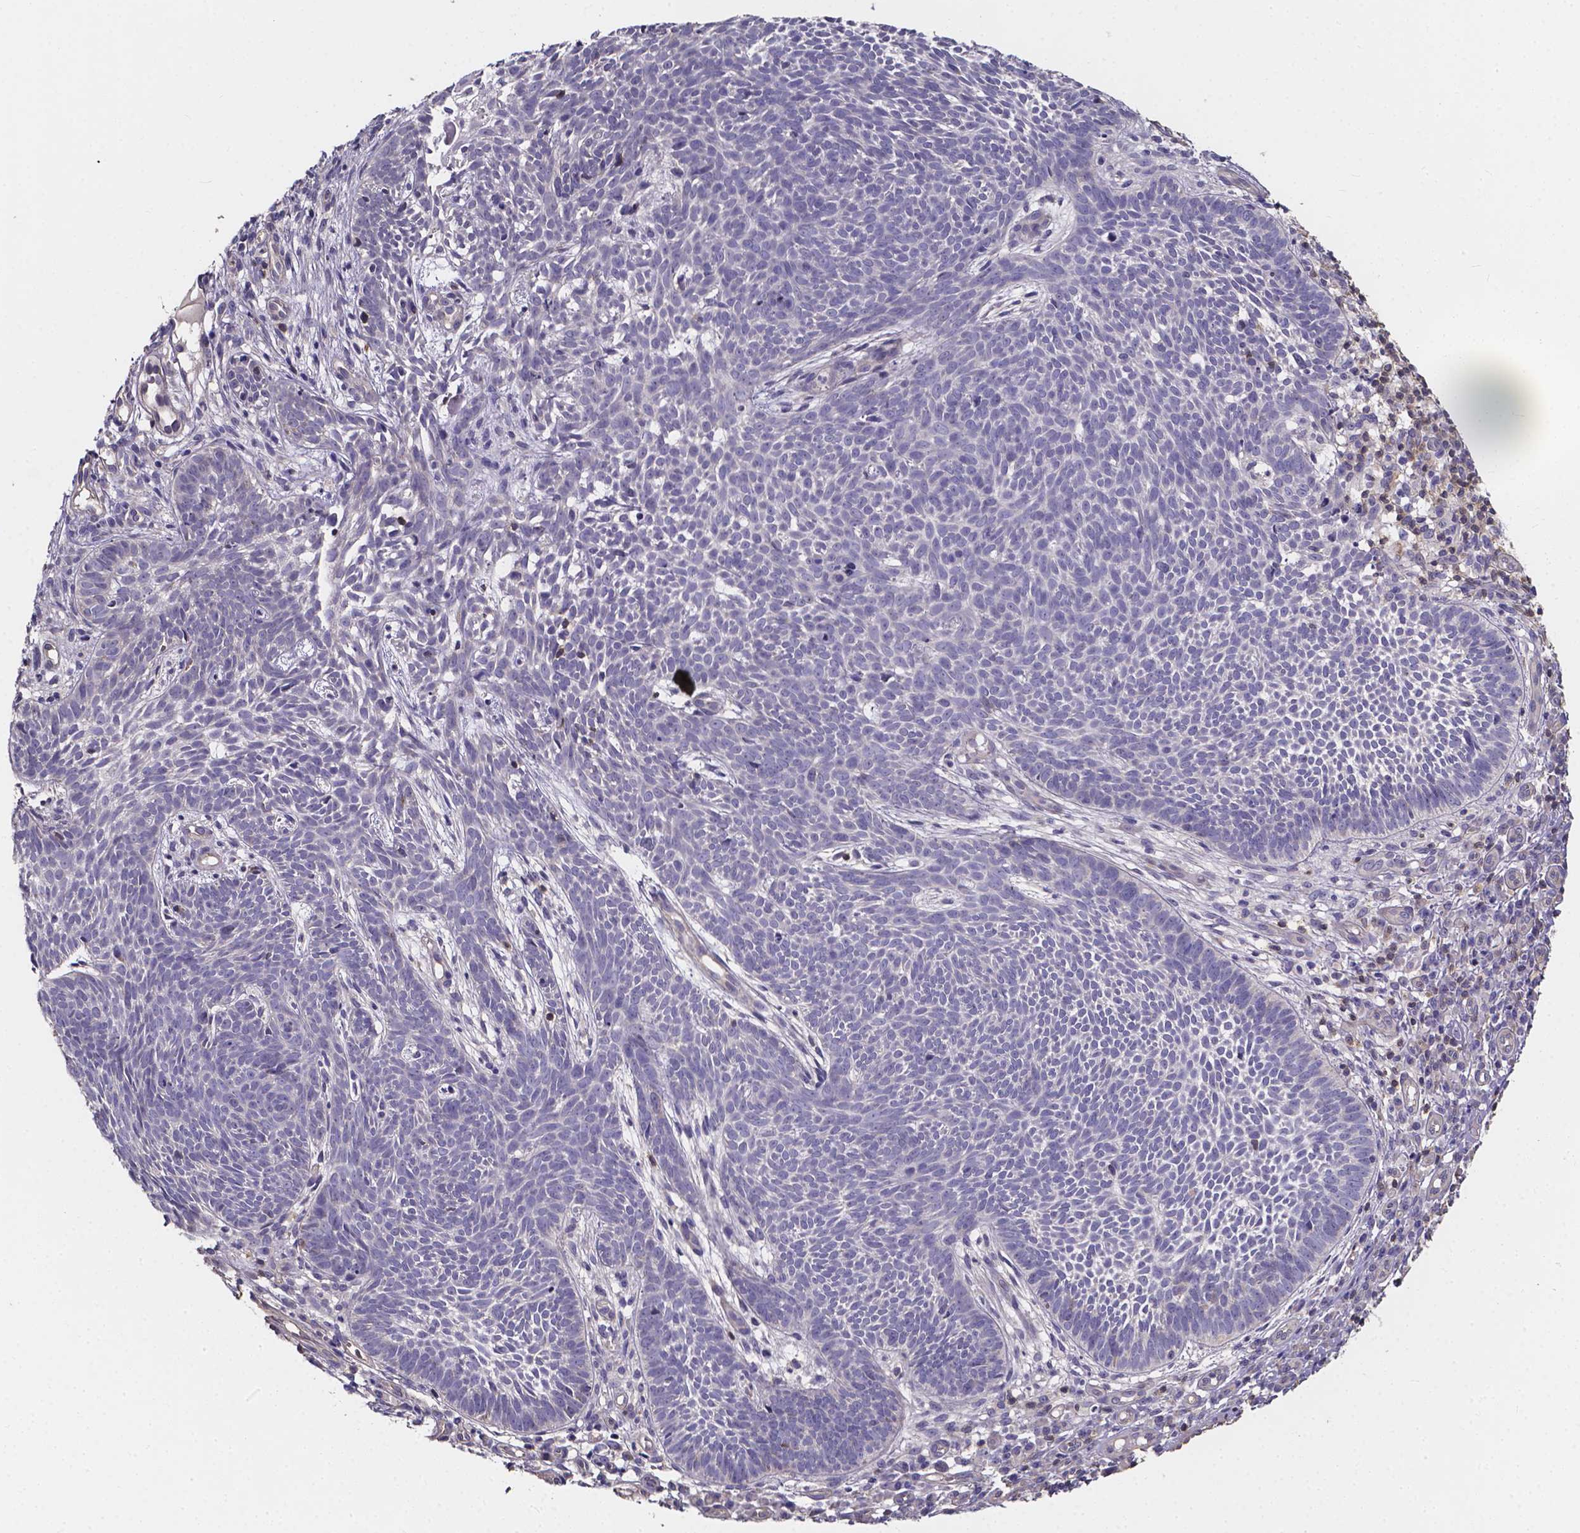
{"staining": {"intensity": "negative", "quantity": "none", "location": "none"}, "tissue": "skin cancer", "cell_type": "Tumor cells", "image_type": "cancer", "snomed": [{"axis": "morphology", "description": "Basal cell carcinoma"}, {"axis": "topography", "description": "Skin"}], "caption": "This is a micrograph of IHC staining of skin basal cell carcinoma, which shows no positivity in tumor cells.", "gene": "THEMIS", "patient": {"sex": "male", "age": 59}}